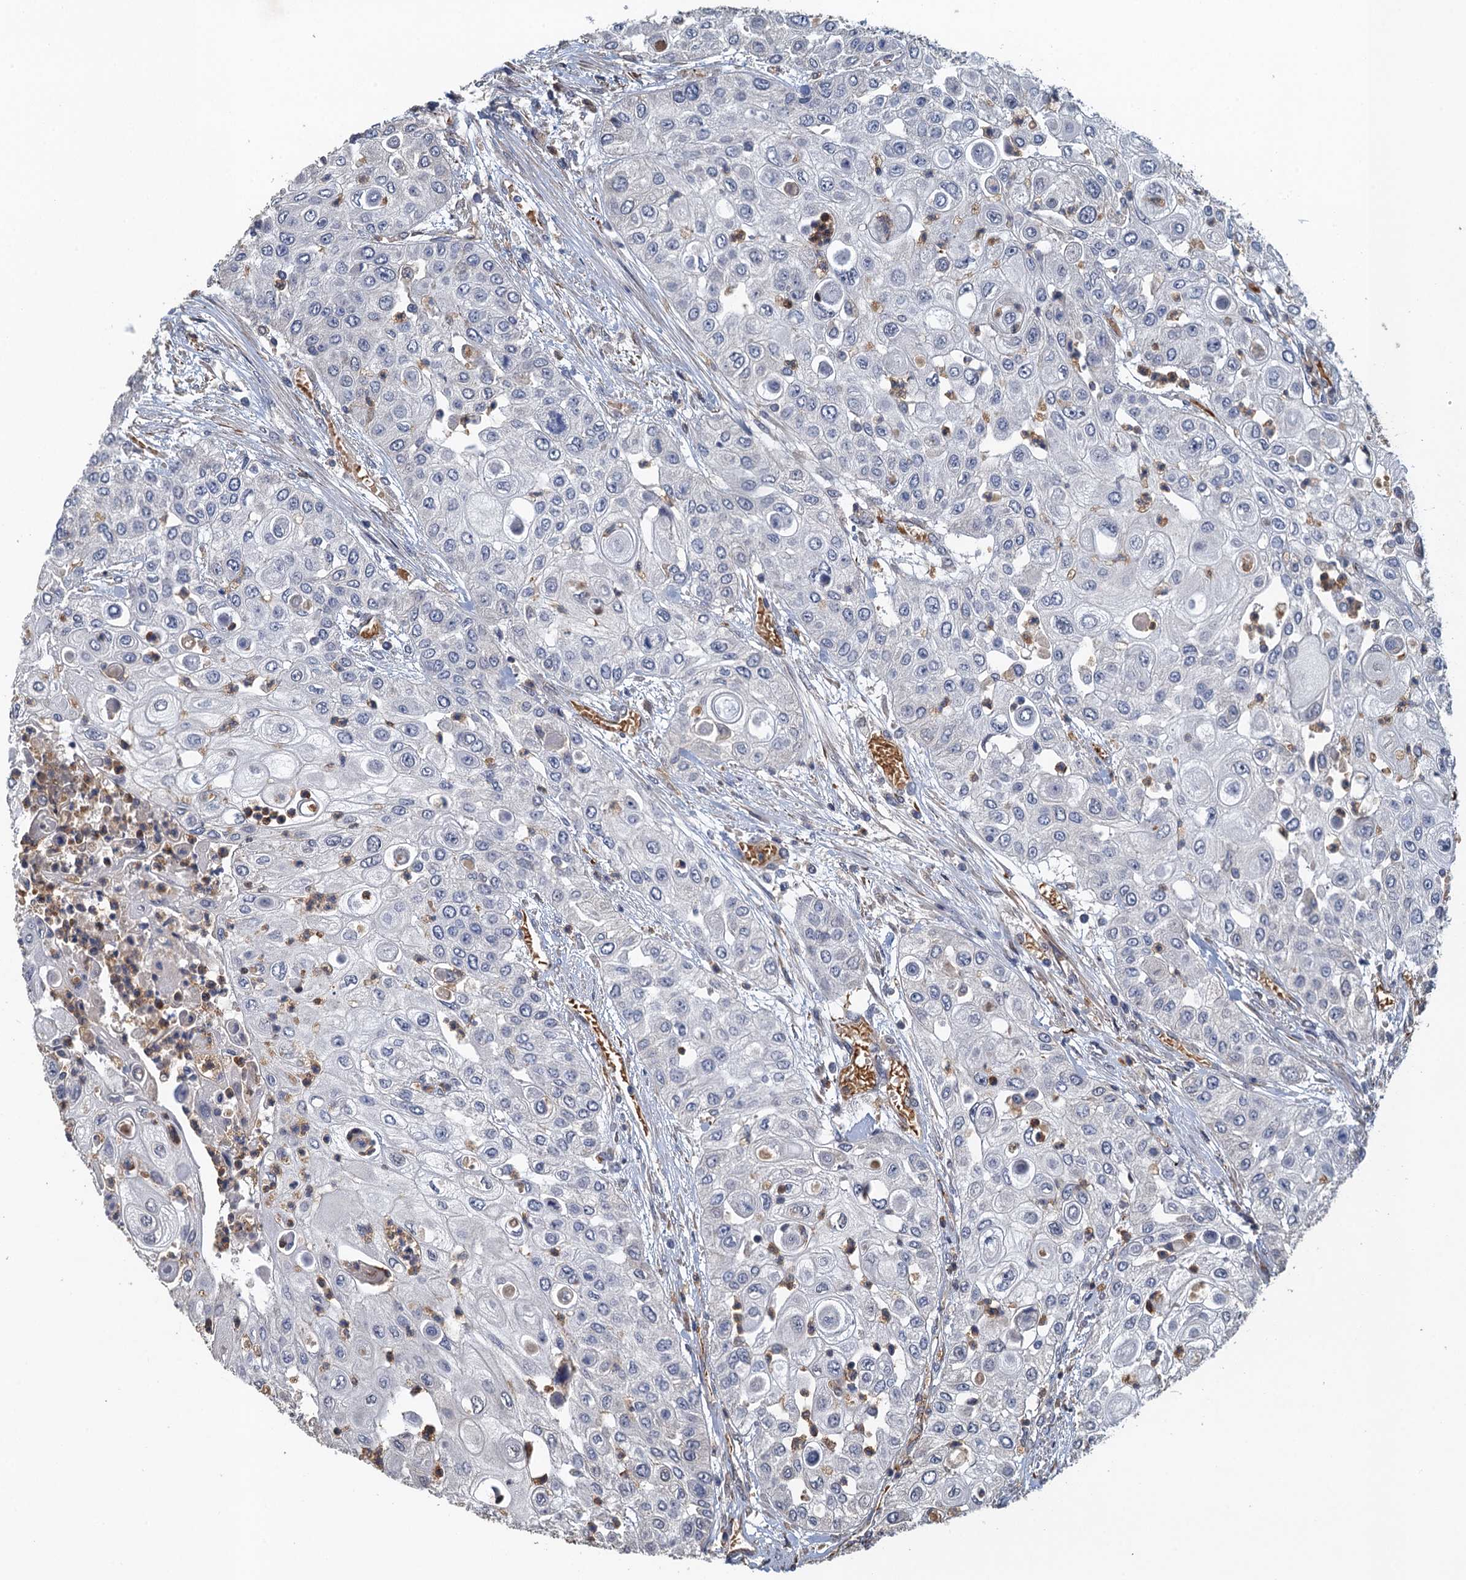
{"staining": {"intensity": "negative", "quantity": "none", "location": "none"}, "tissue": "urothelial cancer", "cell_type": "Tumor cells", "image_type": "cancer", "snomed": [{"axis": "morphology", "description": "Urothelial carcinoma, High grade"}, {"axis": "topography", "description": "Urinary bladder"}], "caption": "A high-resolution micrograph shows immunohistochemistry (IHC) staining of urothelial carcinoma (high-grade), which shows no significant positivity in tumor cells.", "gene": "ACSBG1", "patient": {"sex": "female", "age": 79}}